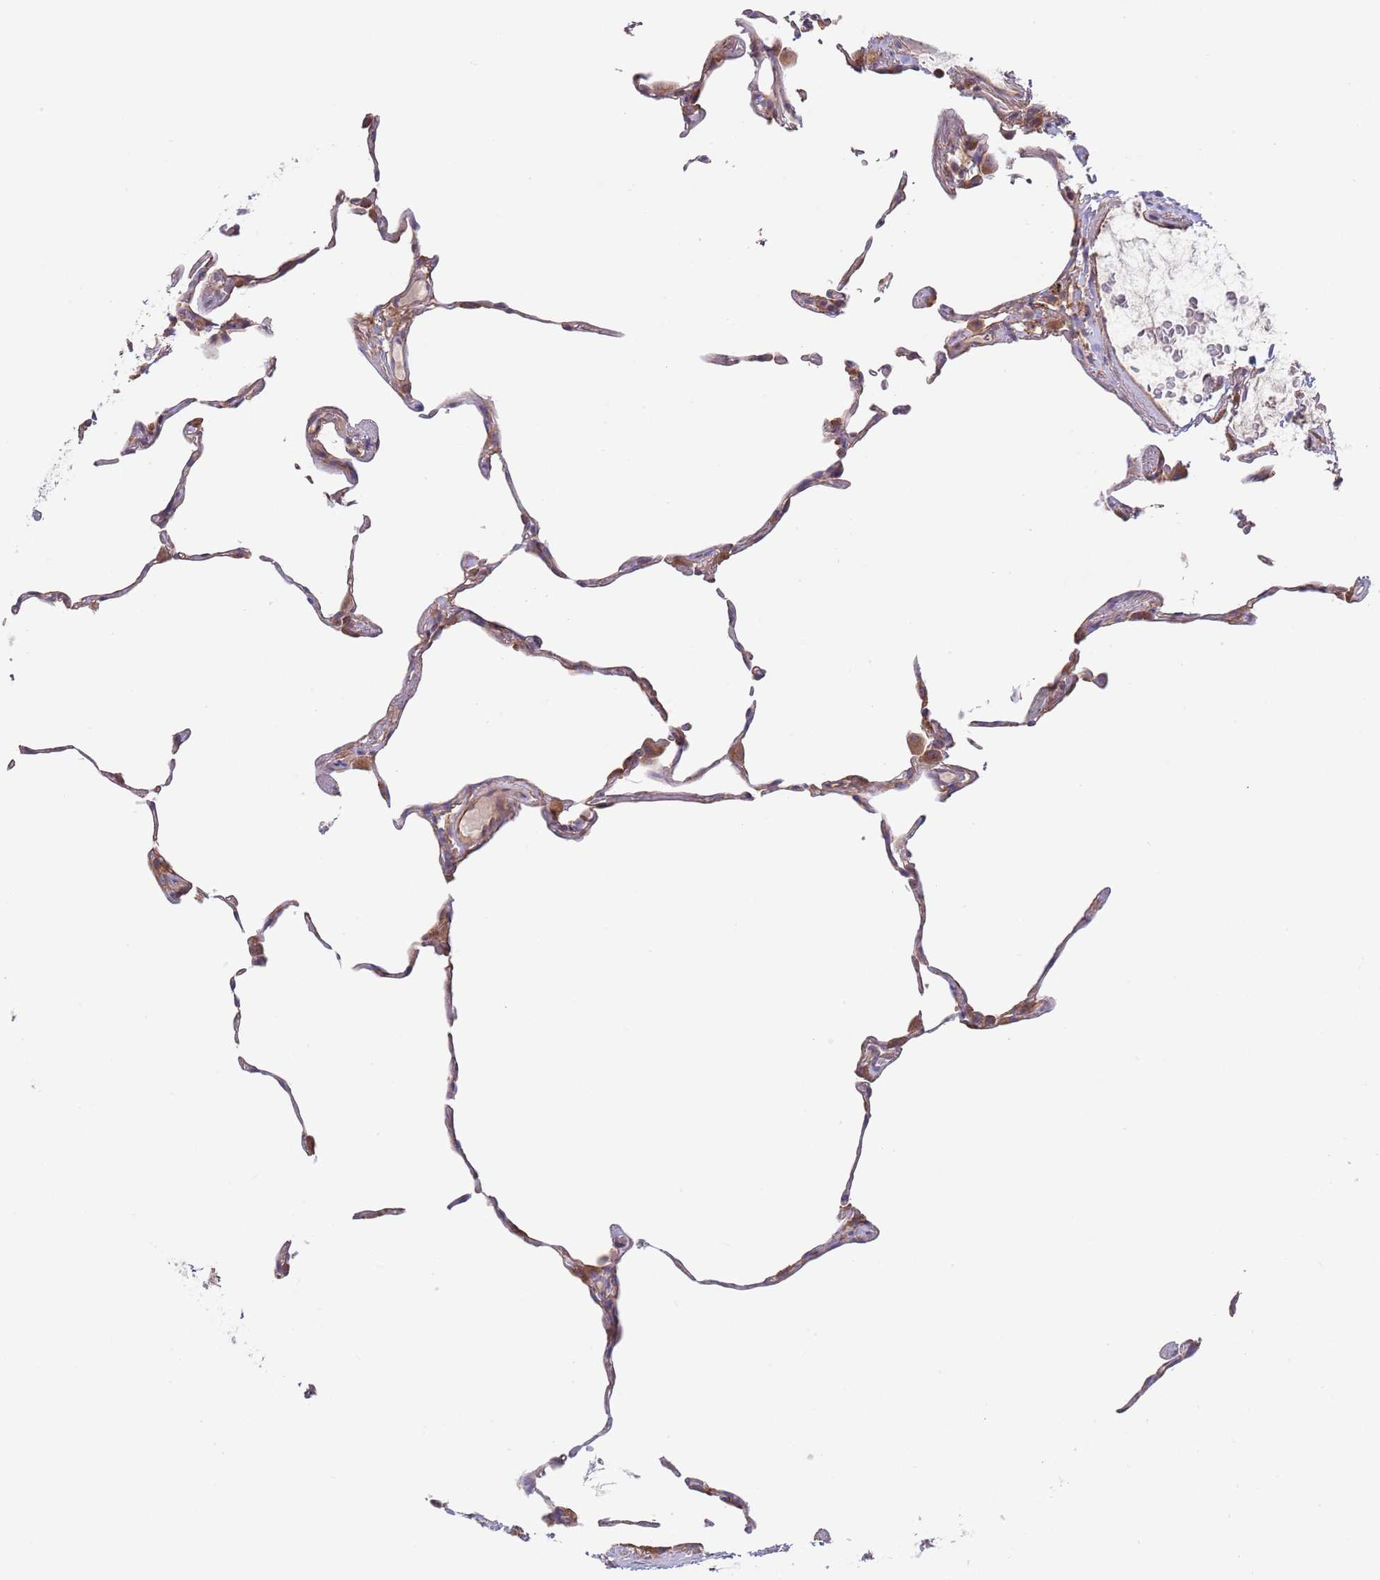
{"staining": {"intensity": "negative", "quantity": "none", "location": "none"}, "tissue": "lung", "cell_type": "Alveolar cells", "image_type": "normal", "snomed": [{"axis": "morphology", "description": "Normal tissue, NOS"}, {"axis": "topography", "description": "Lung"}], "caption": "Human lung stained for a protein using IHC demonstrates no positivity in alveolar cells.", "gene": "EIF3F", "patient": {"sex": "female", "age": 57}}